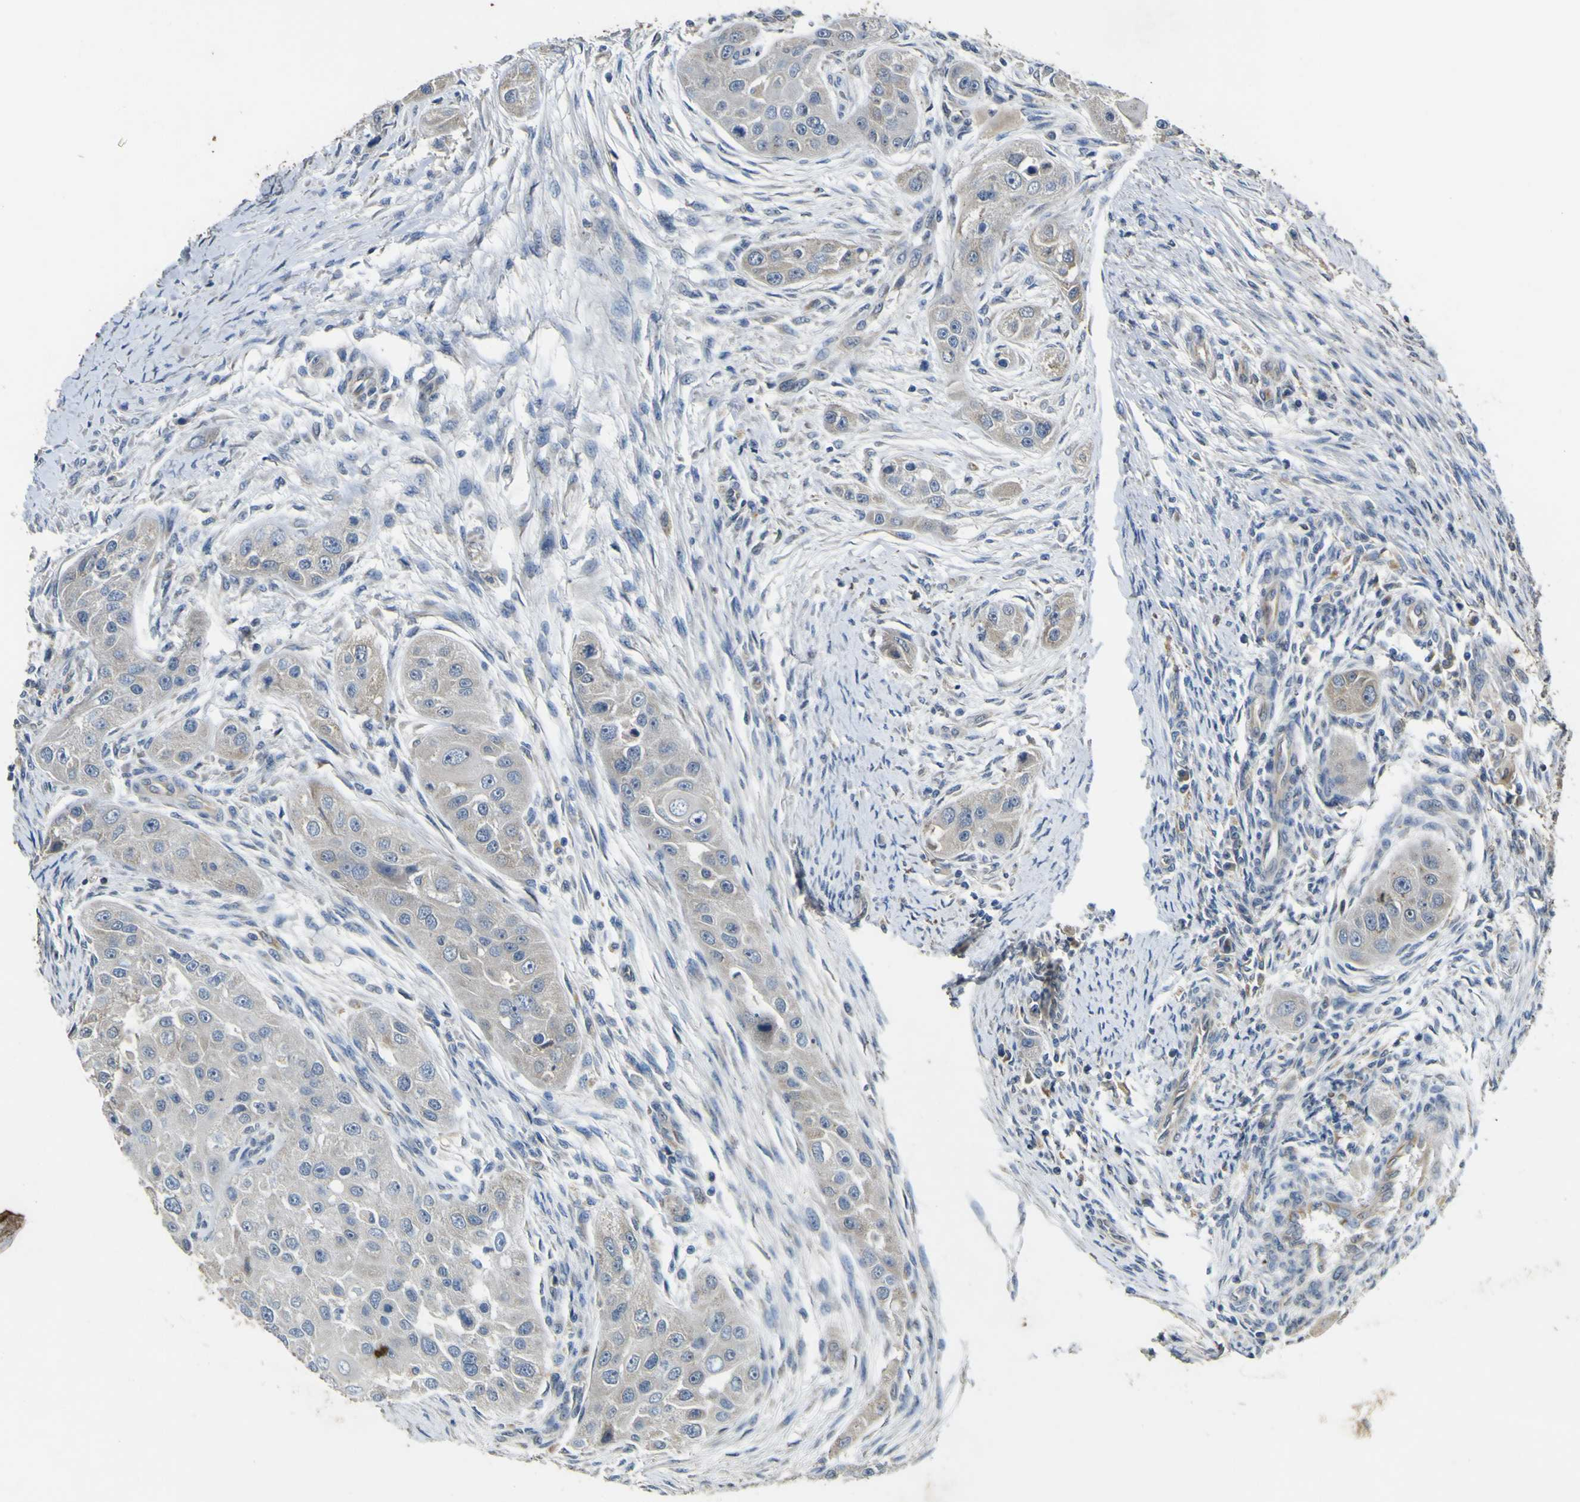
{"staining": {"intensity": "weak", "quantity": "<25%", "location": "cytoplasmic/membranous"}, "tissue": "head and neck cancer", "cell_type": "Tumor cells", "image_type": "cancer", "snomed": [{"axis": "morphology", "description": "Normal tissue, NOS"}, {"axis": "morphology", "description": "Squamous cell carcinoma, NOS"}, {"axis": "topography", "description": "Skeletal muscle"}, {"axis": "topography", "description": "Head-Neck"}], "caption": "Immunohistochemistry of human head and neck cancer reveals no positivity in tumor cells.", "gene": "LDLR", "patient": {"sex": "male", "age": 51}}